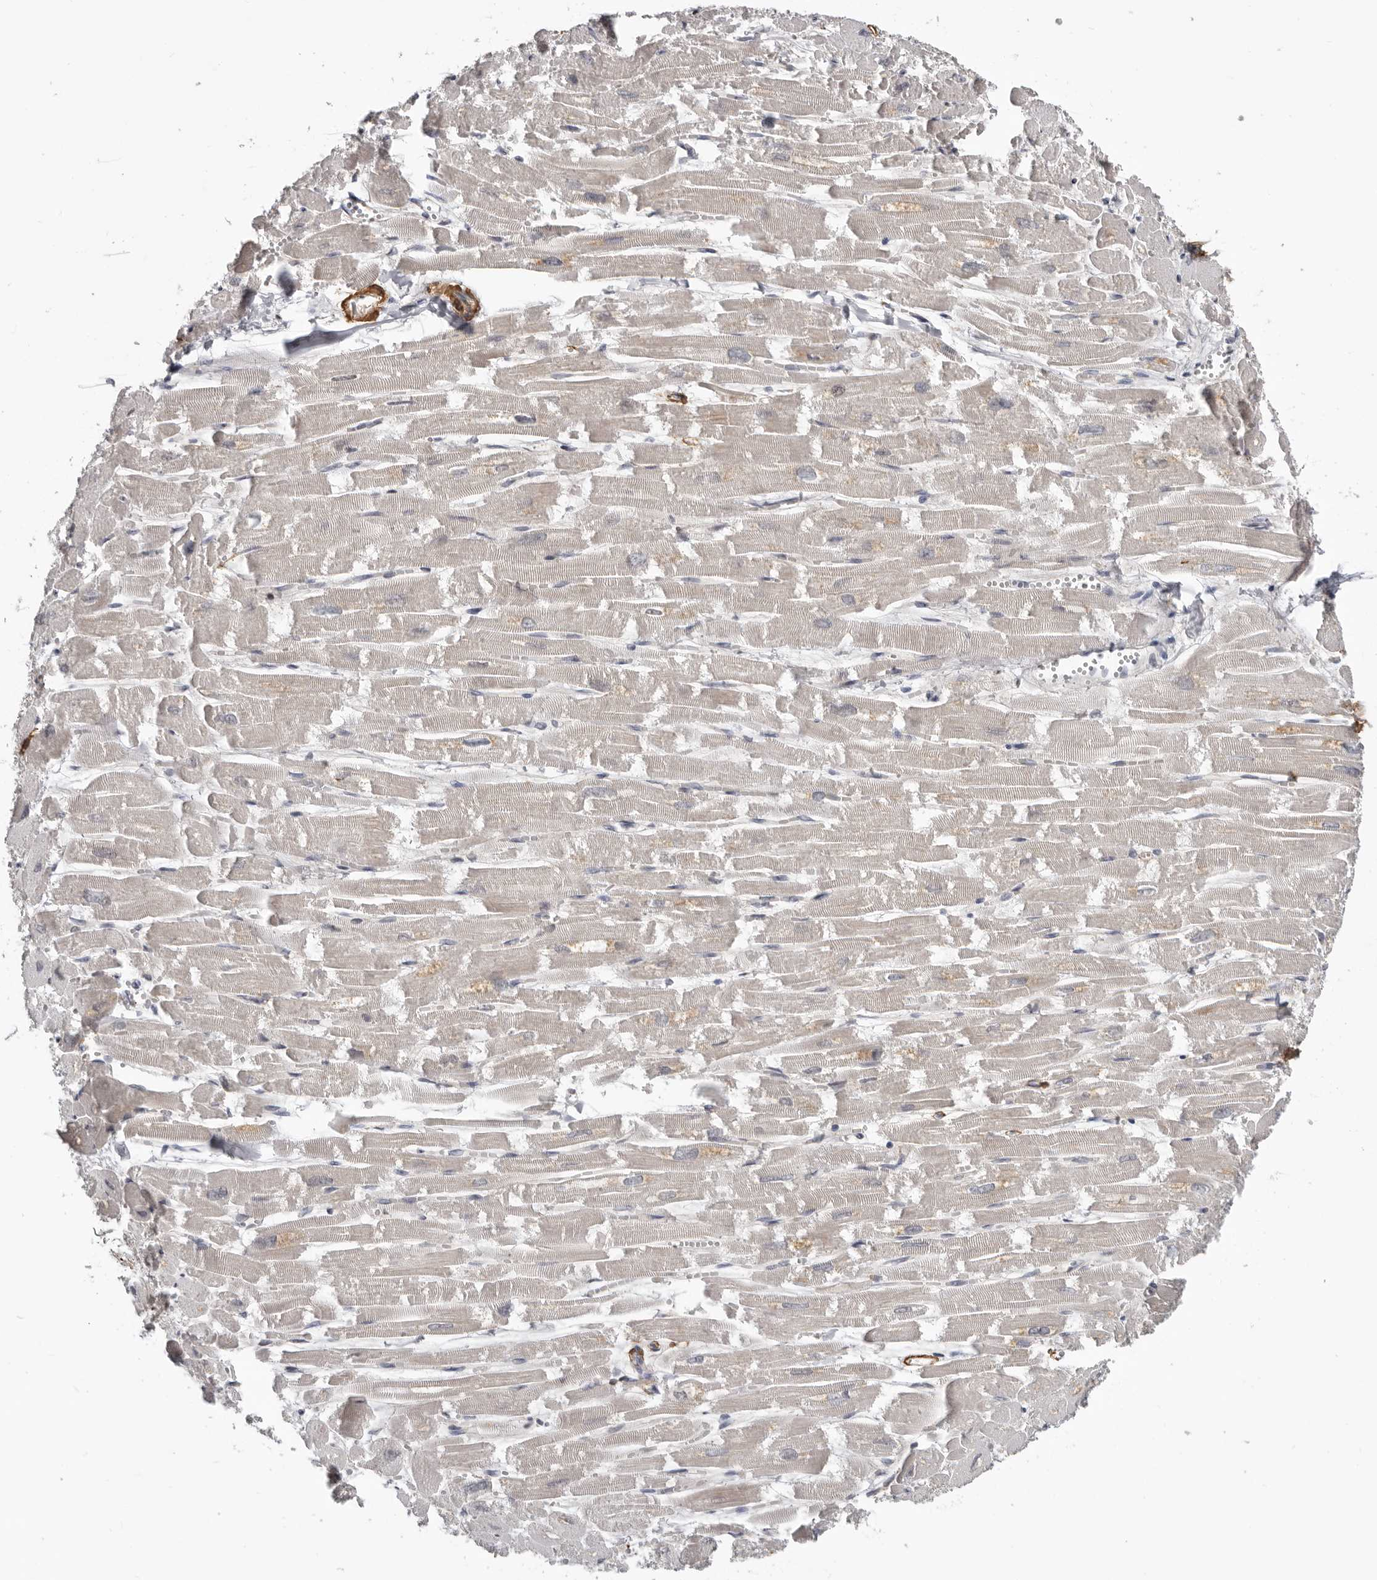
{"staining": {"intensity": "negative", "quantity": "none", "location": "none"}, "tissue": "heart muscle", "cell_type": "Cardiomyocytes", "image_type": "normal", "snomed": [{"axis": "morphology", "description": "Normal tissue, NOS"}, {"axis": "topography", "description": "Heart"}], "caption": "IHC histopathology image of normal heart muscle: human heart muscle stained with DAB (3,3'-diaminobenzidine) displays no significant protein positivity in cardiomyocytes. The staining is performed using DAB (3,3'-diaminobenzidine) brown chromogen with nuclei counter-stained in using hematoxylin.", "gene": "CDCA8", "patient": {"sex": "male", "age": 54}}